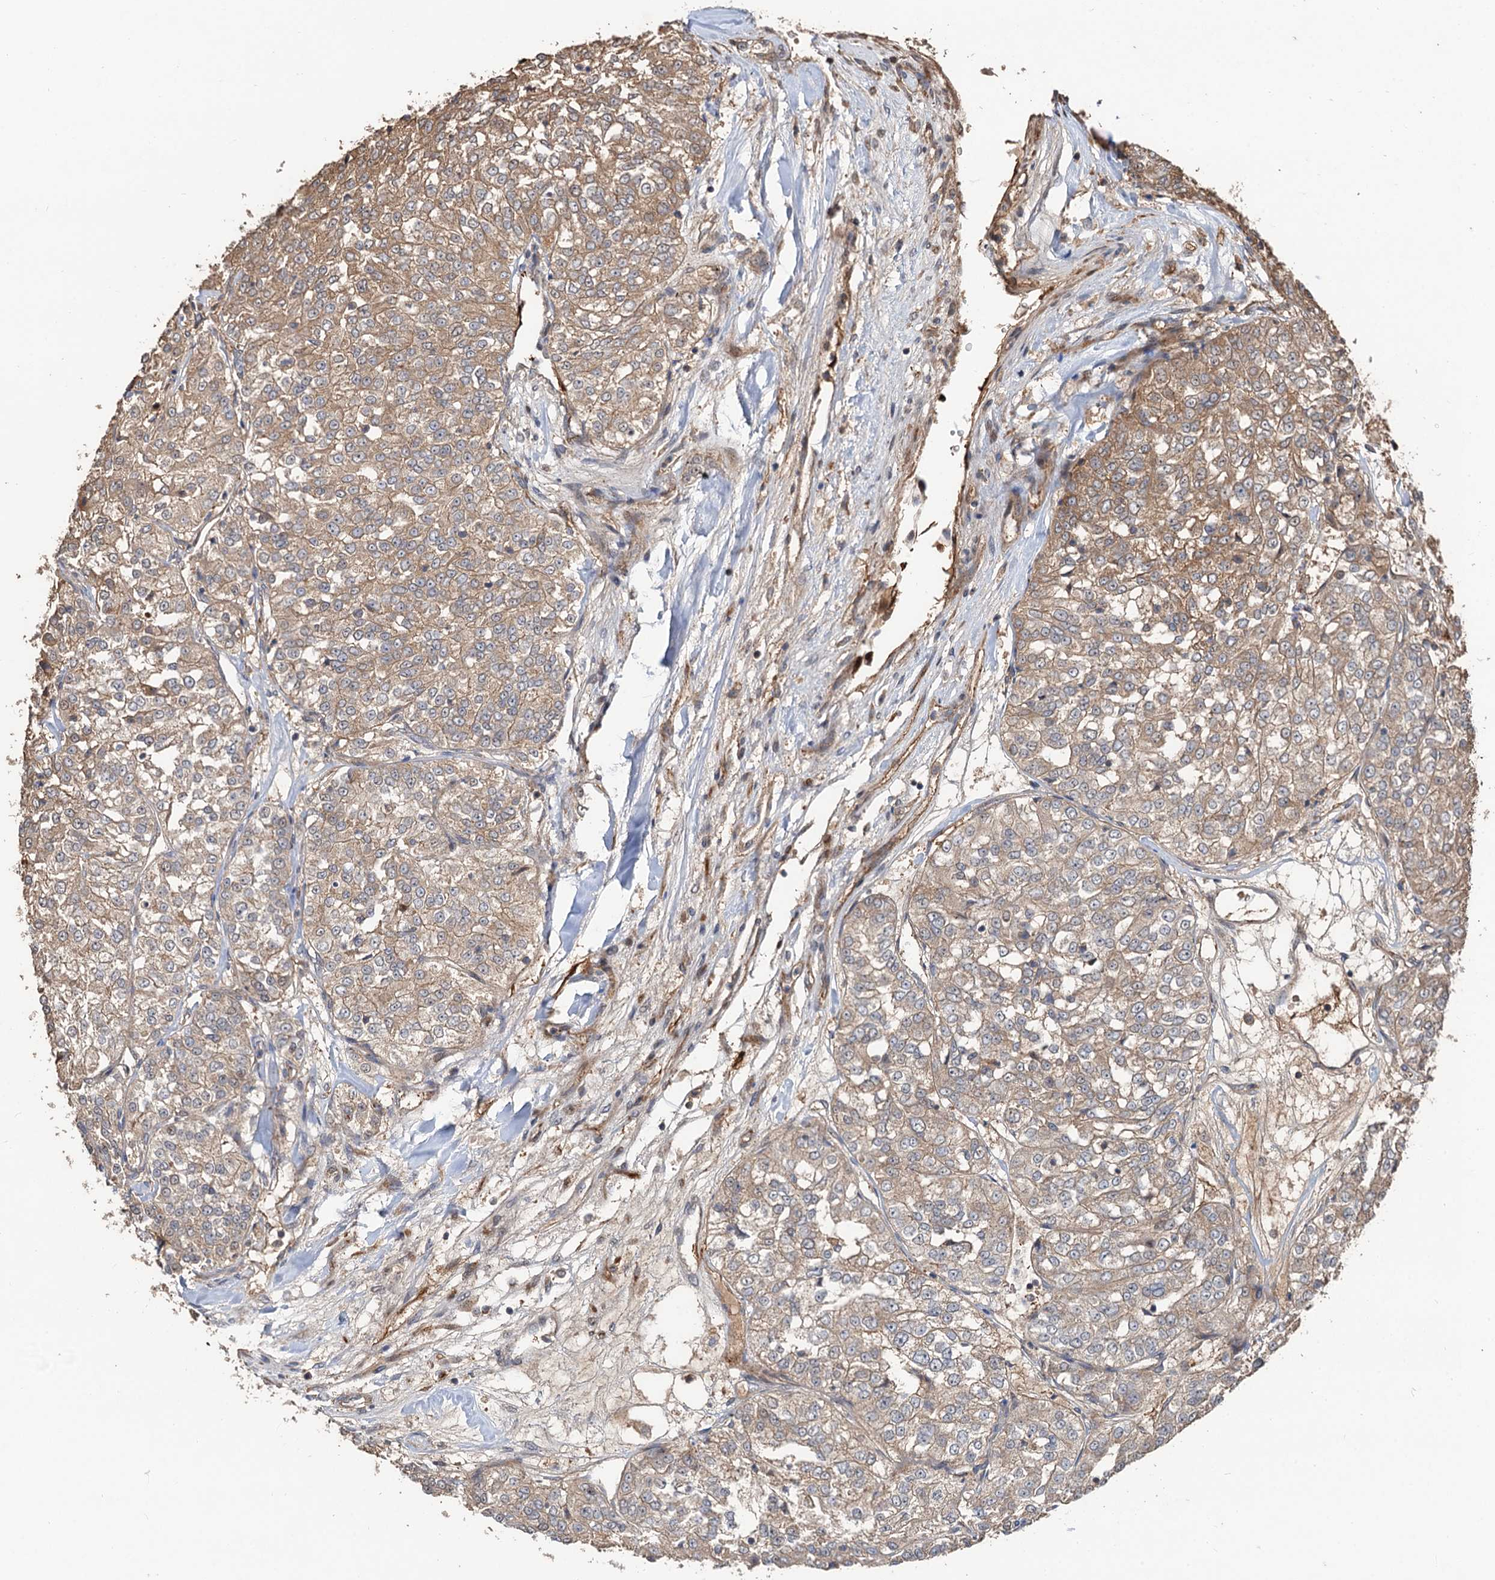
{"staining": {"intensity": "weak", "quantity": "25%-75%", "location": "cytoplasmic/membranous"}, "tissue": "renal cancer", "cell_type": "Tumor cells", "image_type": "cancer", "snomed": [{"axis": "morphology", "description": "Adenocarcinoma, NOS"}, {"axis": "topography", "description": "Kidney"}], "caption": "Renal cancer (adenocarcinoma) stained with immunohistochemistry shows weak cytoplasmic/membranous expression in approximately 25%-75% of tumor cells.", "gene": "DEXI", "patient": {"sex": "female", "age": 63}}